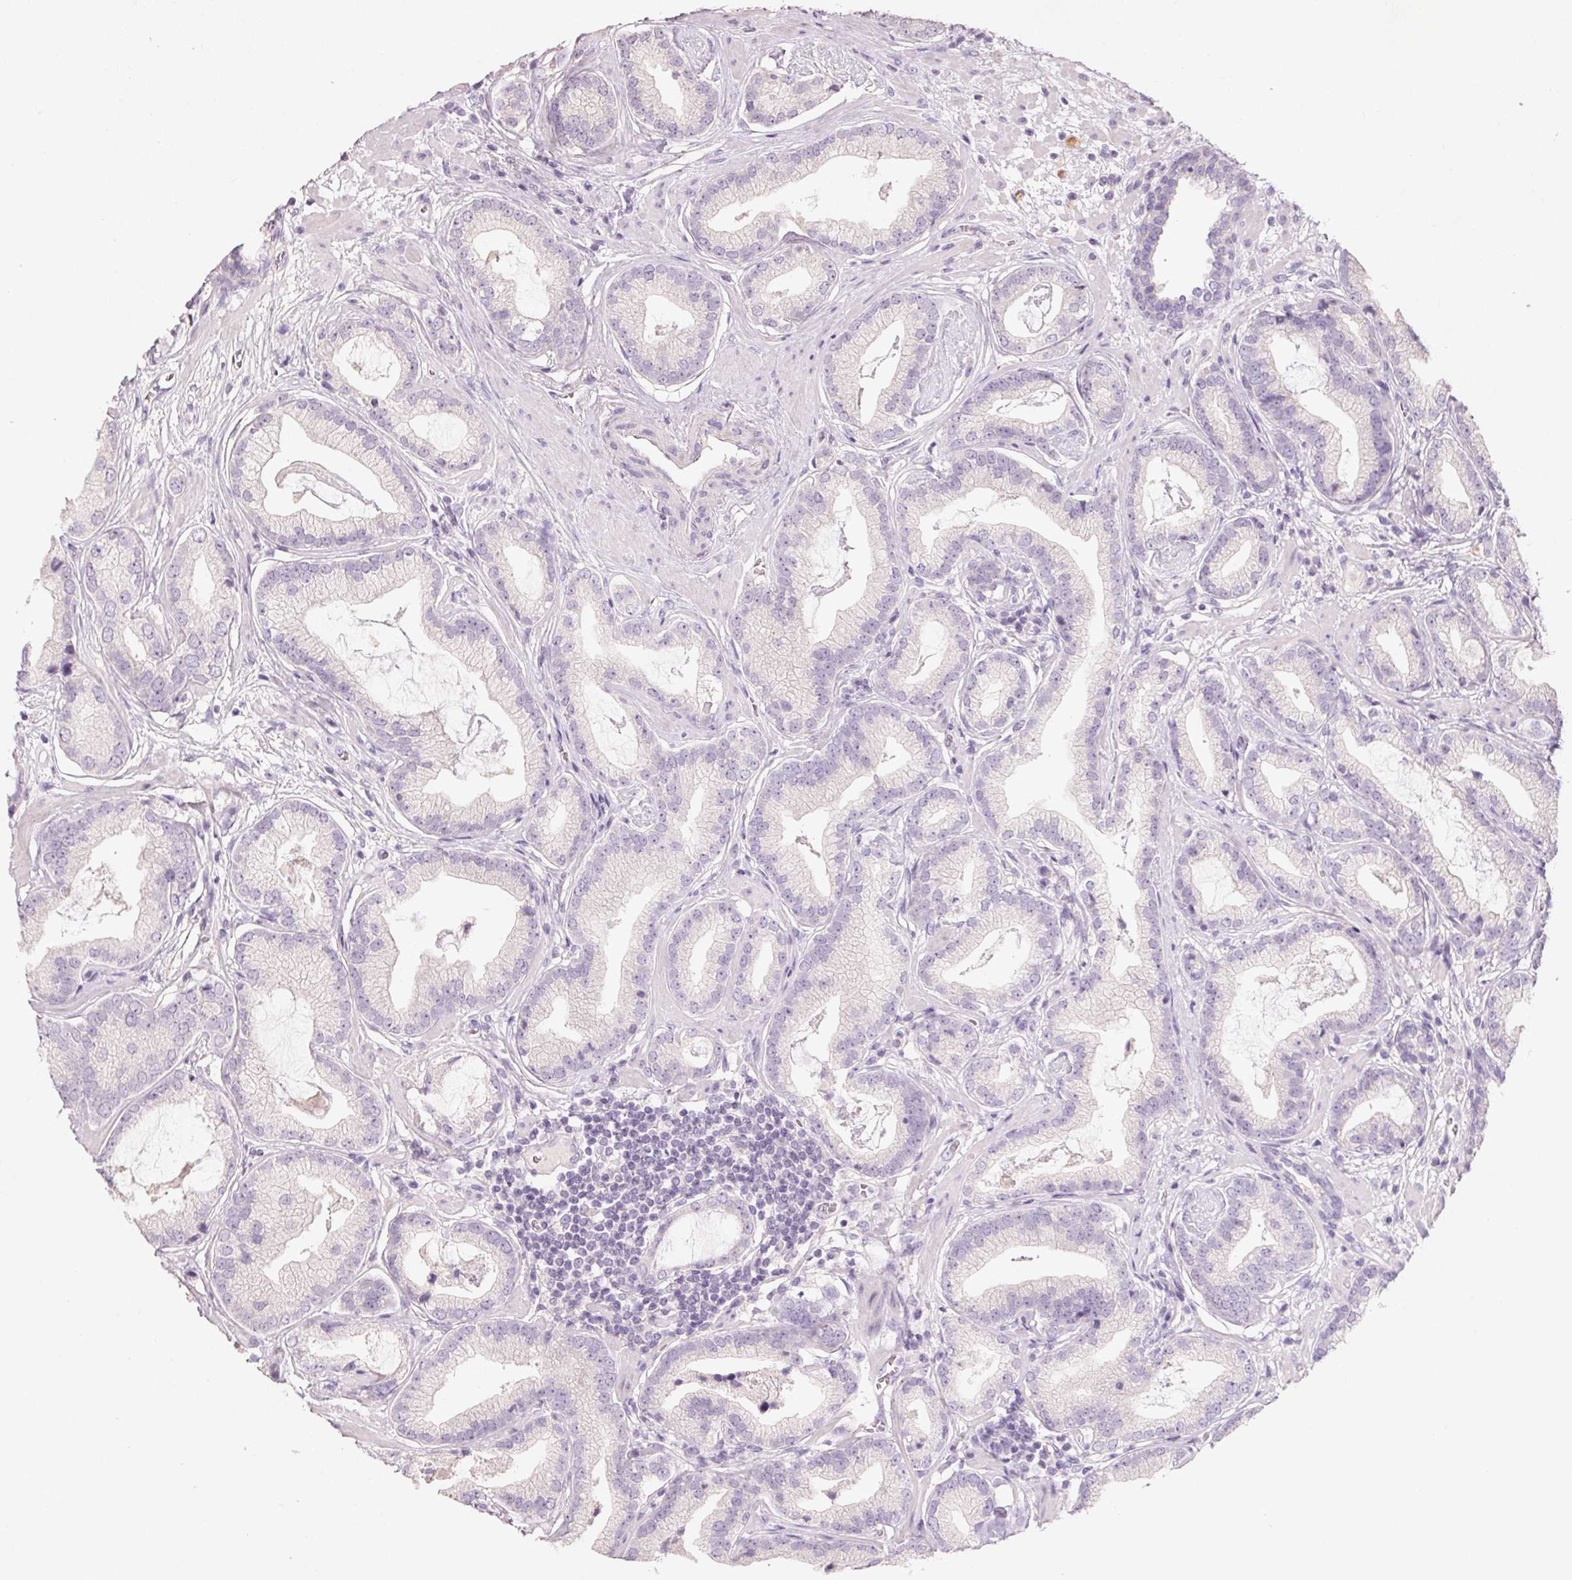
{"staining": {"intensity": "negative", "quantity": "none", "location": "none"}, "tissue": "prostate cancer", "cell_type": "Tumor cells", "image_type": "cancer", "snomed": [{"axis": "morphology", "description": "Adenocarcinoma, Low grade"}, {"axis": "topography", "description": "Prostate"}], "caption": "A high-resolution image shows immunohistochemistry staining of low-grade adenocarcinoma (prostate), which displays no significant staining in tumor cells. (IHC, brightfield microscopy, high magnification).", "gene": "HSD17B1", "patient": {"sex": "male", "age": 62}}